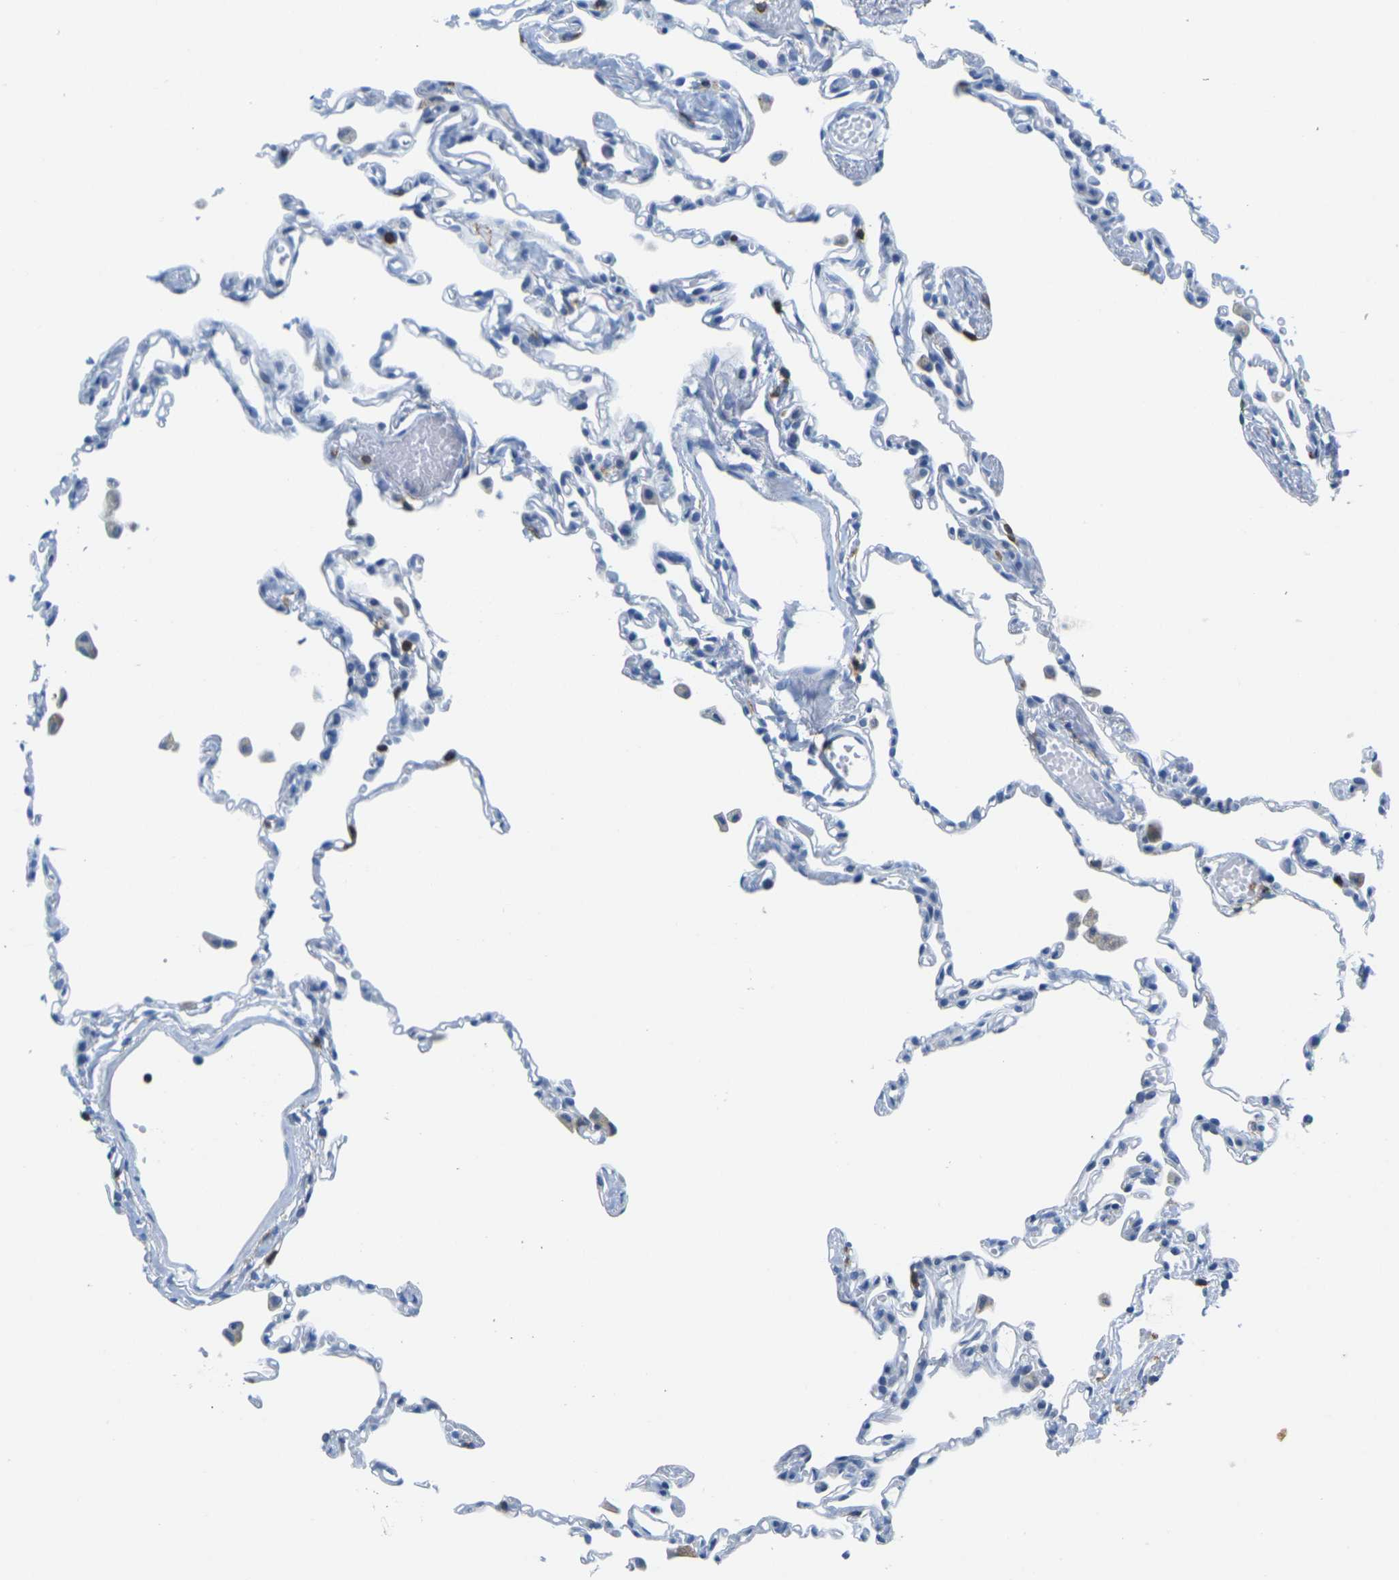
{"staining": {"intensity": "negative", "quantity": "none", "location": "none"}, "tissue": "lung", "cell_type": "Alveolar cells", "image_type": "normal", "snomed": [{"axis": "morphology", "description": "Normal tissue, NOS"}, {"axis": "topography", "description": "Lung"}], "caption": "This is a photomicrograph of IHC staining of benign lung, which shows no staining in alveolar cells. (Brightfield microscopy of DAB (3,3'-diaminobenzidine) immunohistochemistry (IHC) at high magnification).", "gene": "CD3D", "patient": {"sex": "female", "age": 49}}